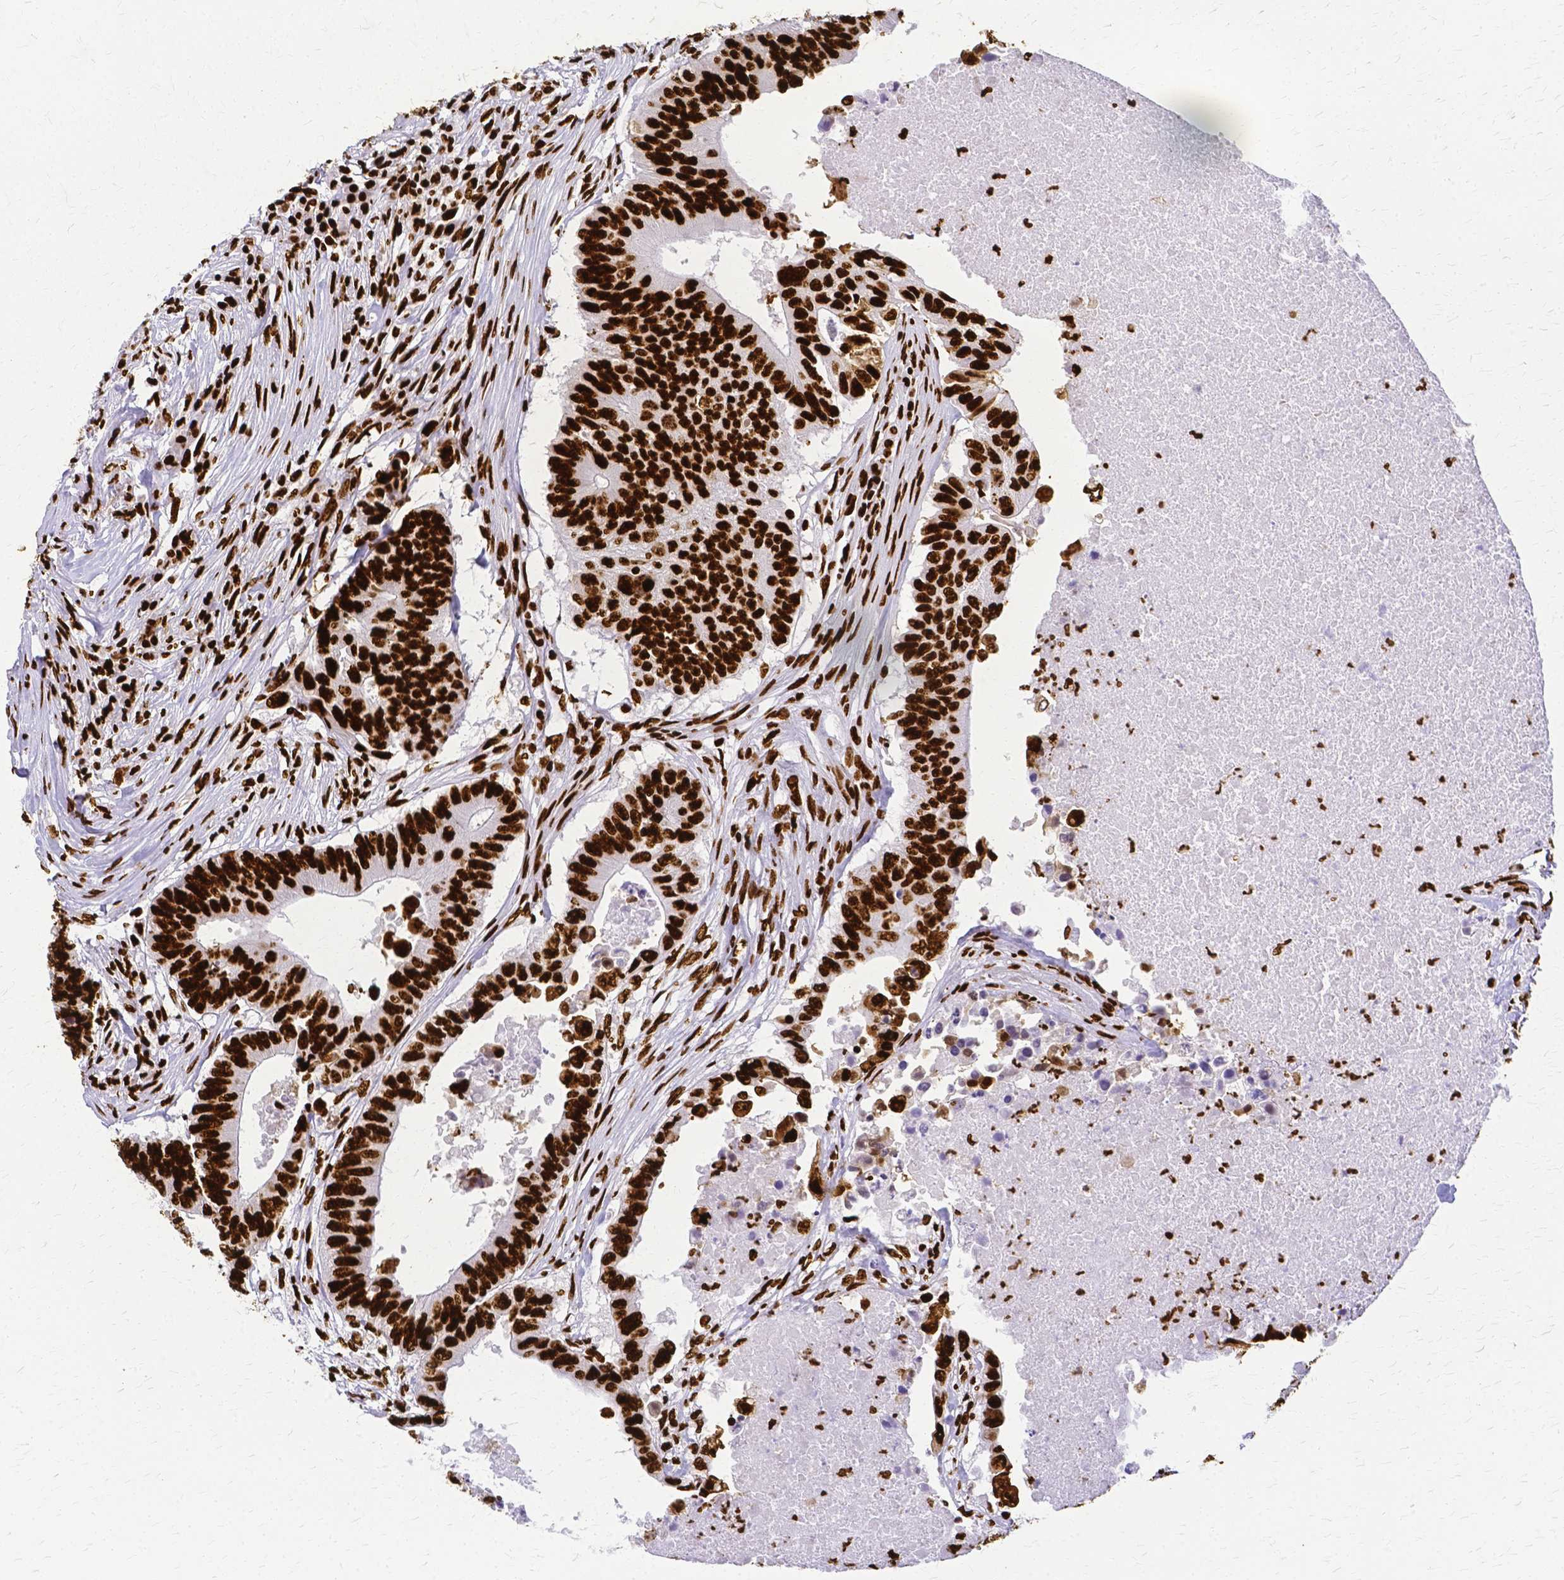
{"staining": {"intensity": "strong", "quantity": ">75%", "location": "nuclear"}, "tissue": "colorectal cancer", "cell_type": "Tumor cells", "image_type": "cancer", "snomed": [{"axis": "morphology", "description": "Adenocarcinoma, NOS"}, {"axis": "topography", "description": "Colon"}], "caption": "Human adenocarcinoma (colorectal) stained with a protein marker exhibits strong staining in tumor cells.", "gene": "SFPQ", "patient": {"sex": "male", "age": 71}}